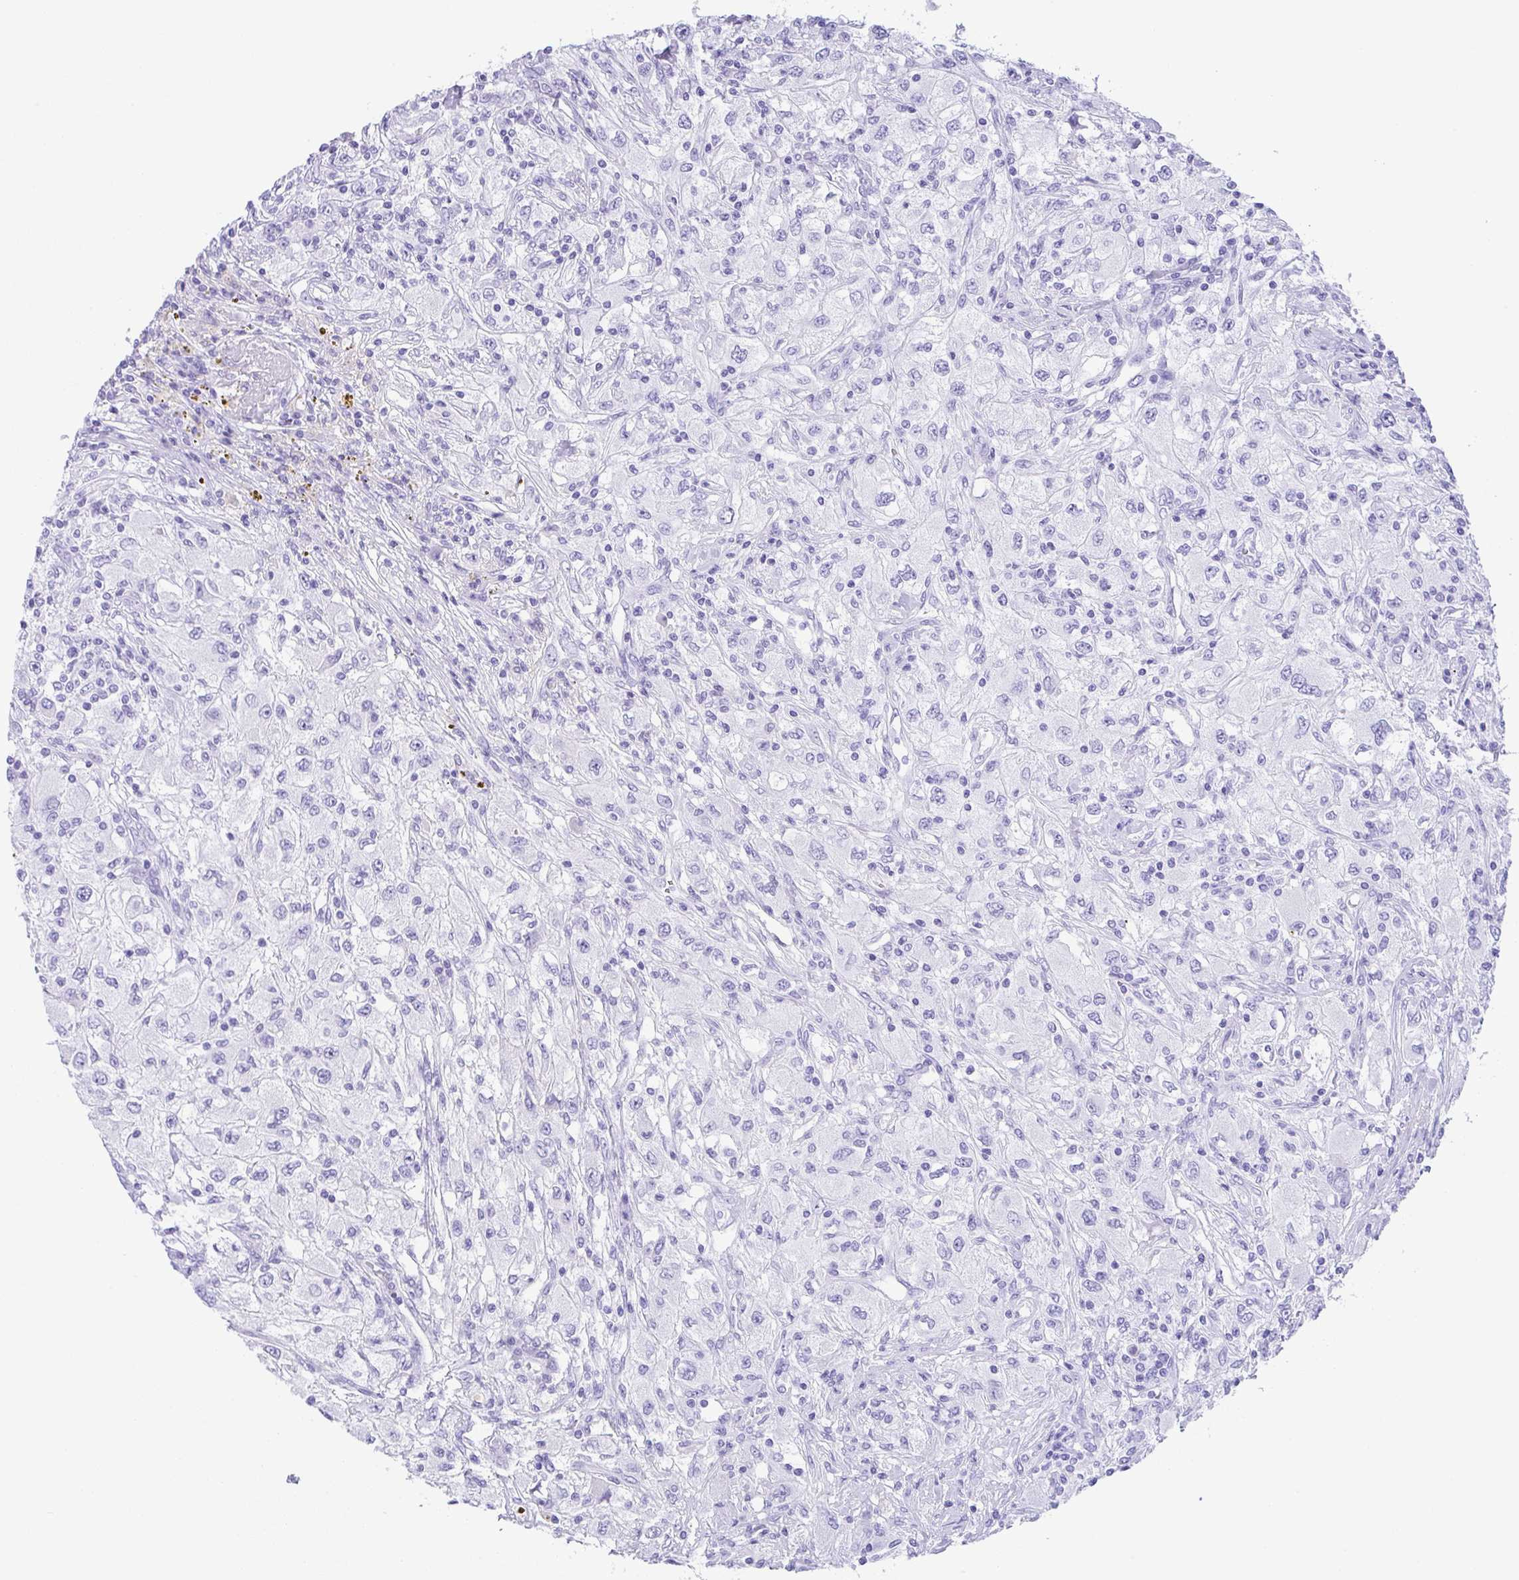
{"staining": {"intensity": "negative", "quantity": "none", "location": "none"}, "tissue": "renal cancer", "cell_type": "Tumor cells", "image_type": "cancer", "snomed": [{"axis": "morphology", "description": "Adenocarcinoma, NOS"}, {"axis": "topography", "description": "Kidney"}], "caption": "A micrograph of human adenocarcinoma (renal) is negative for staining in tumor cells.", "gene": "CPA1", "patient": {"sex": "female", "age": 67}}